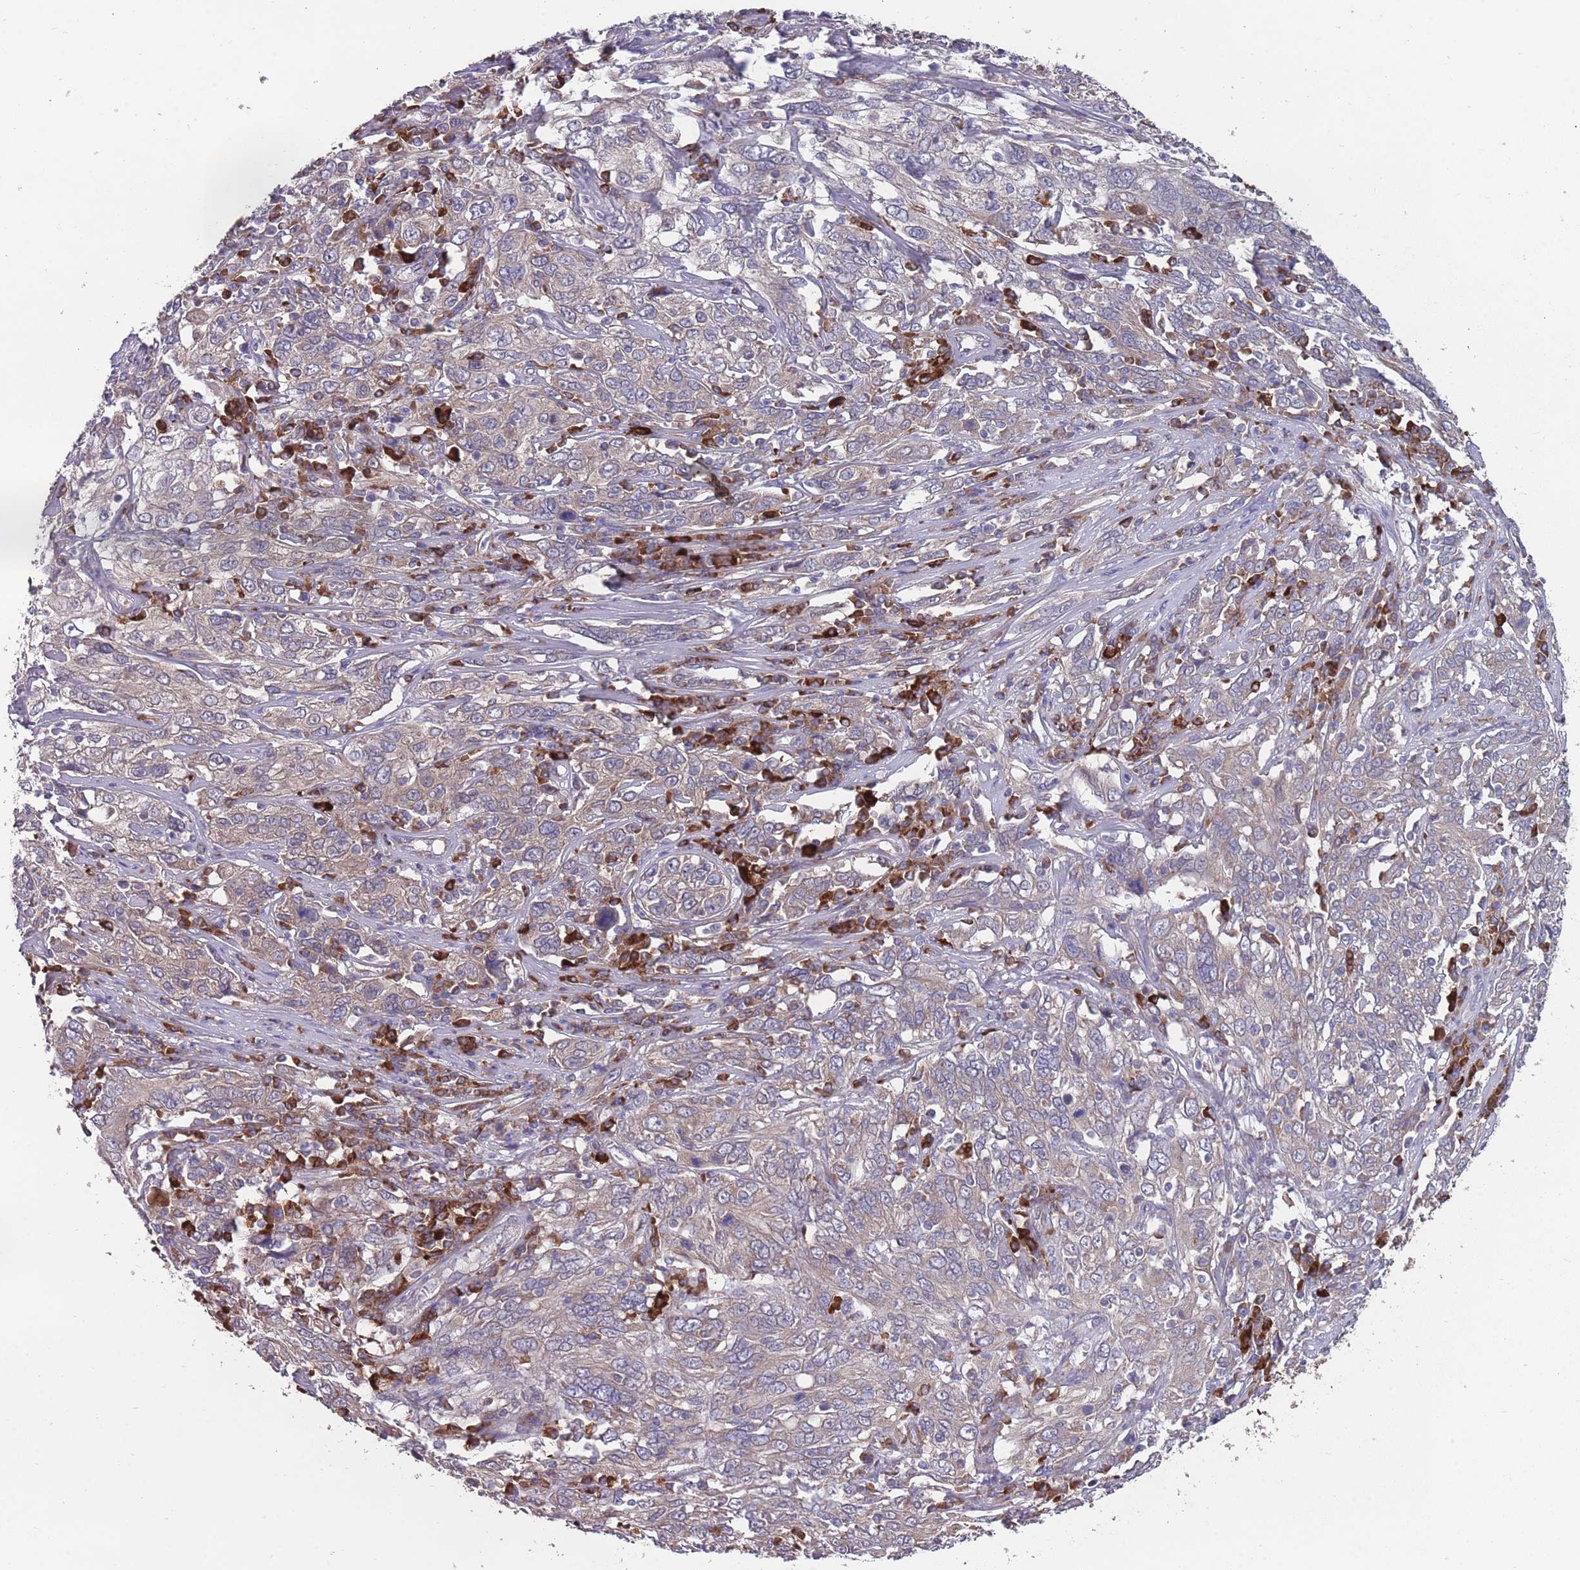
{"staining": {"intensity": "weak", "quantity": ">75%", "location": "cytoplasmic/membranous"}, "tissue": "cervical cancer", "cell_type": "Tumor cells", "image_type": "cancer", "snomed": [{"axis": "morphology", "description": "Squamous cell carcinoma, NOS"}, {"axis": "topography", "description": "Cervix"}], "caption": "Human cervical squamous cell carcinoma stained with a brown dye exhibits weak cytoplasmic/membranous positive positivity in approximately >75% of tumor cells.", "gene": "STIM2", "patient": {"sex": "female", "age": 46}}